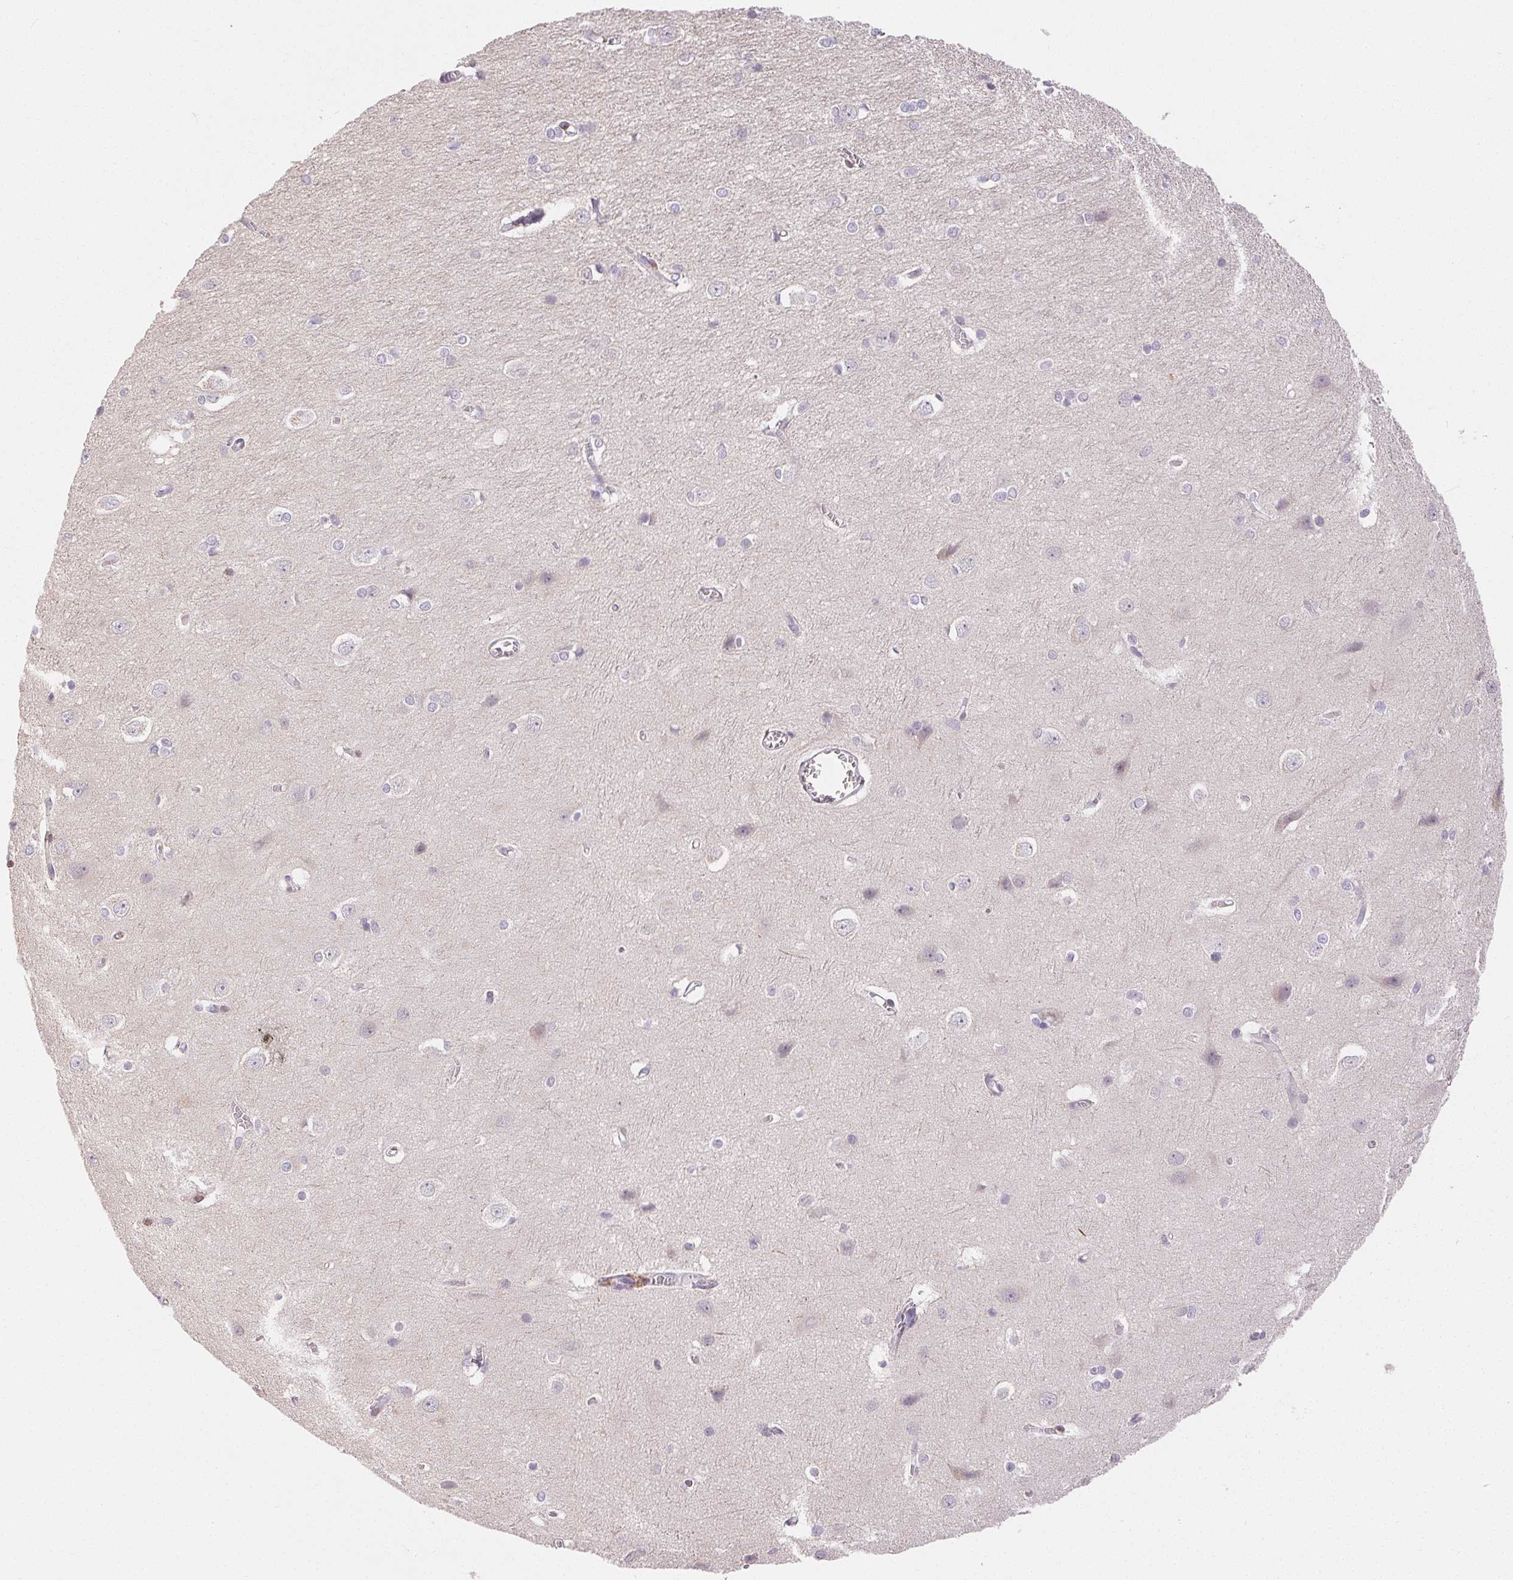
{"staining": {"intensity": "negative", "quantity": "none", "location": "none"}, "tissue": "cerebral cortex", "cell_type": "Endothelial cells", "image_type": "normal", "snomed": [{"axis": "morphology", "description": "Normal tissue, NOS"}, {"axis": "topography", "description": "Cerebral cortex"}], "caption": "High power microscopy image of an immunohistochemistry histopathology image of unremarkable cerebral cortex, revealing no significant staining in endothelial cells.", "gene": "RPGRIP1", "patient": {"sex": "male", "age": 37}}